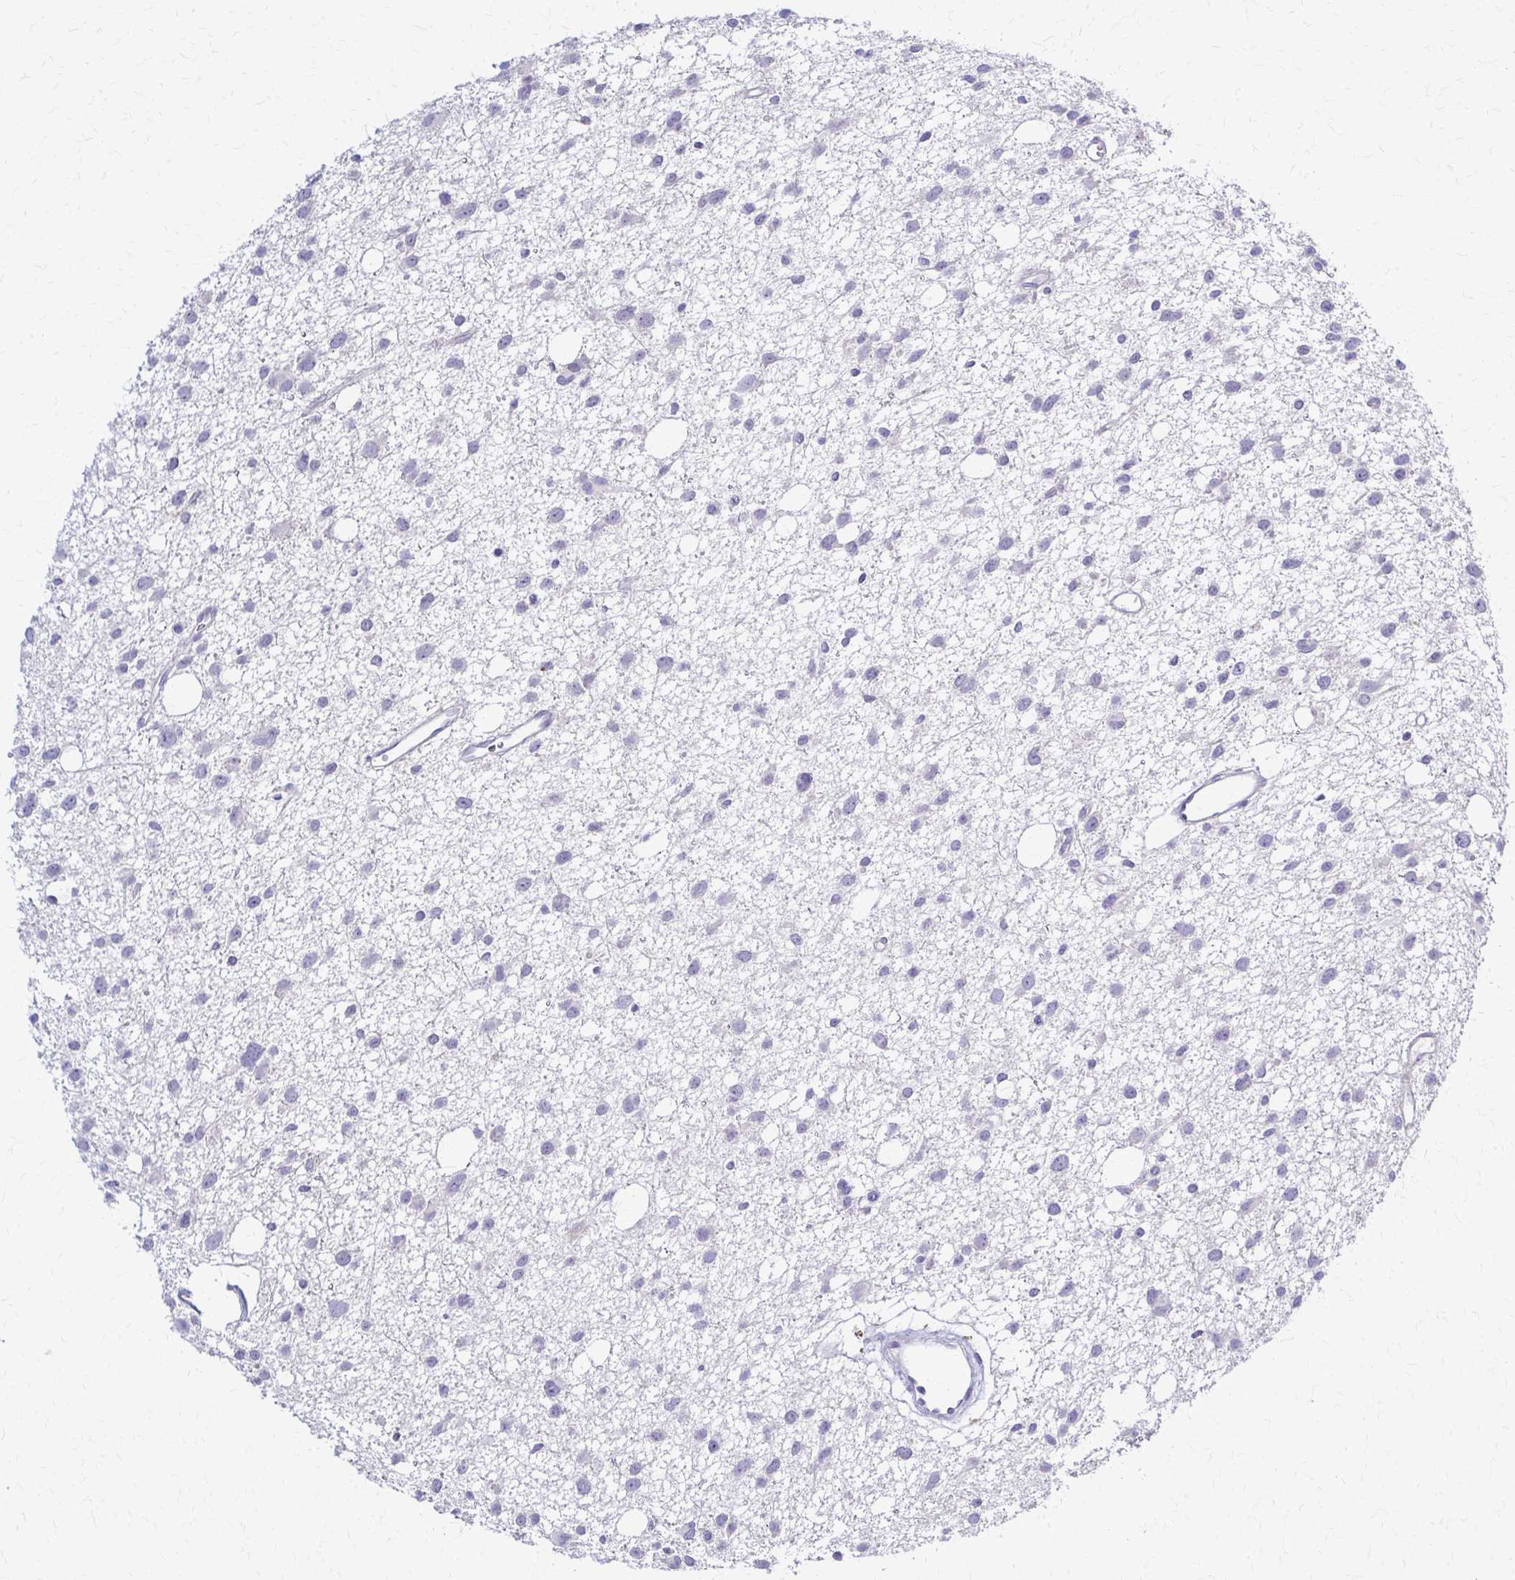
{"staining": {"intensity": "negative", "quantity": "none", "location": "none"}, "tissue": "glioma", "cell_type": "Tumor cells", "image_type": "cancer", "snomed": [{"axis": "morphology", "description": "Glioma, malignant, High grade"}, {"axis": "topography", "description": "Brain"}], "caption": "Tumor cells show no significant staining in glioma.", "gene": "RHOBTB2", "patient": {"sex": "male", "age": 23}}